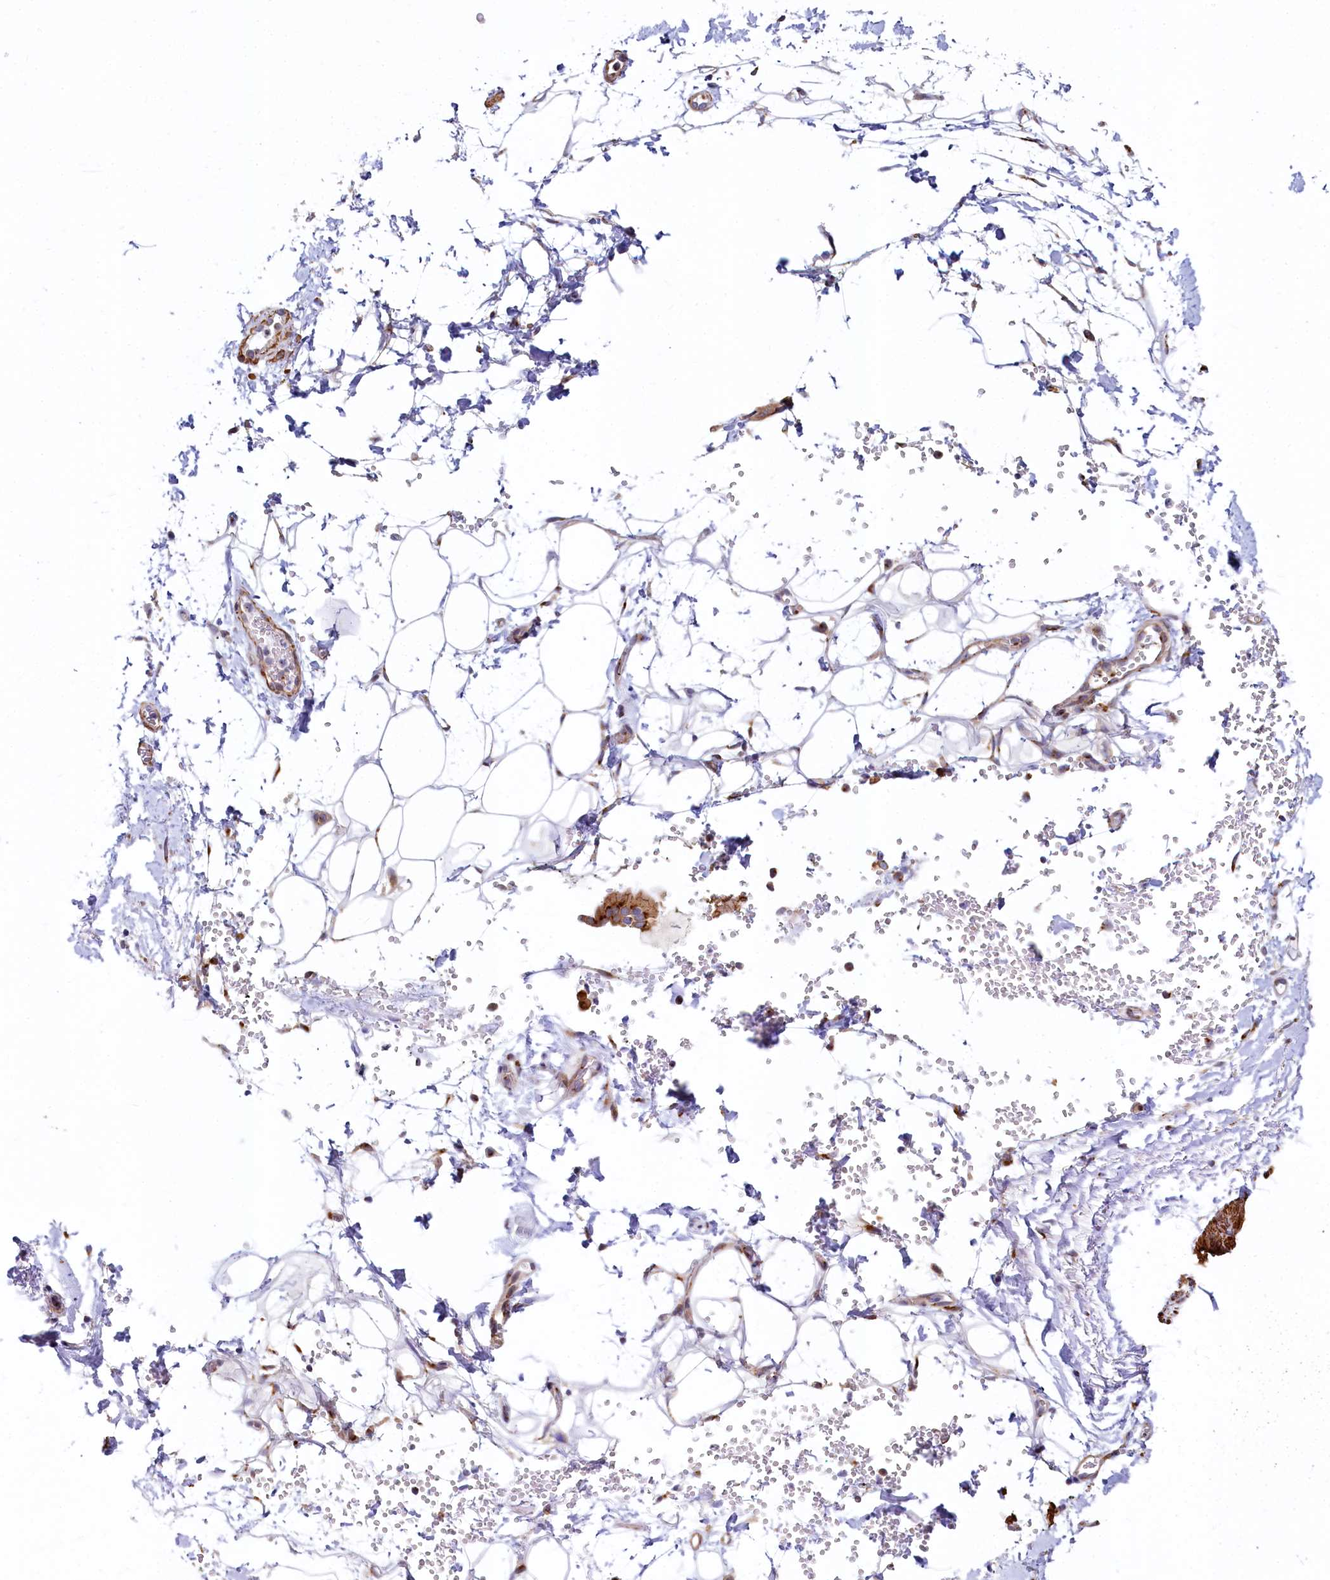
{"staining": {"intensity": "negative", "quantity": "none", "location": "none"}, "tissue": "adipose tissue", "cell_type": "Adipocytes", "image_type": "normal", "snomed": [{"axis": "morphology", "description": "Normal tissue, NOS"}, {"axis": "morphology", "description": "Adenocarcinoma, NOS"}, {"axis": "topography", "description": "Pancreas"}, {"axis": "topography", "description": "Peripheral nerve tissue"}], "caption": "Adipocytes show no significant protein staining in normal adipose tissue. (DAB immunohistochemistry (IHC) with hematoxylin counter stain).", "gene": "BET1L", "patient": {"sex": "male", "age": 59}}